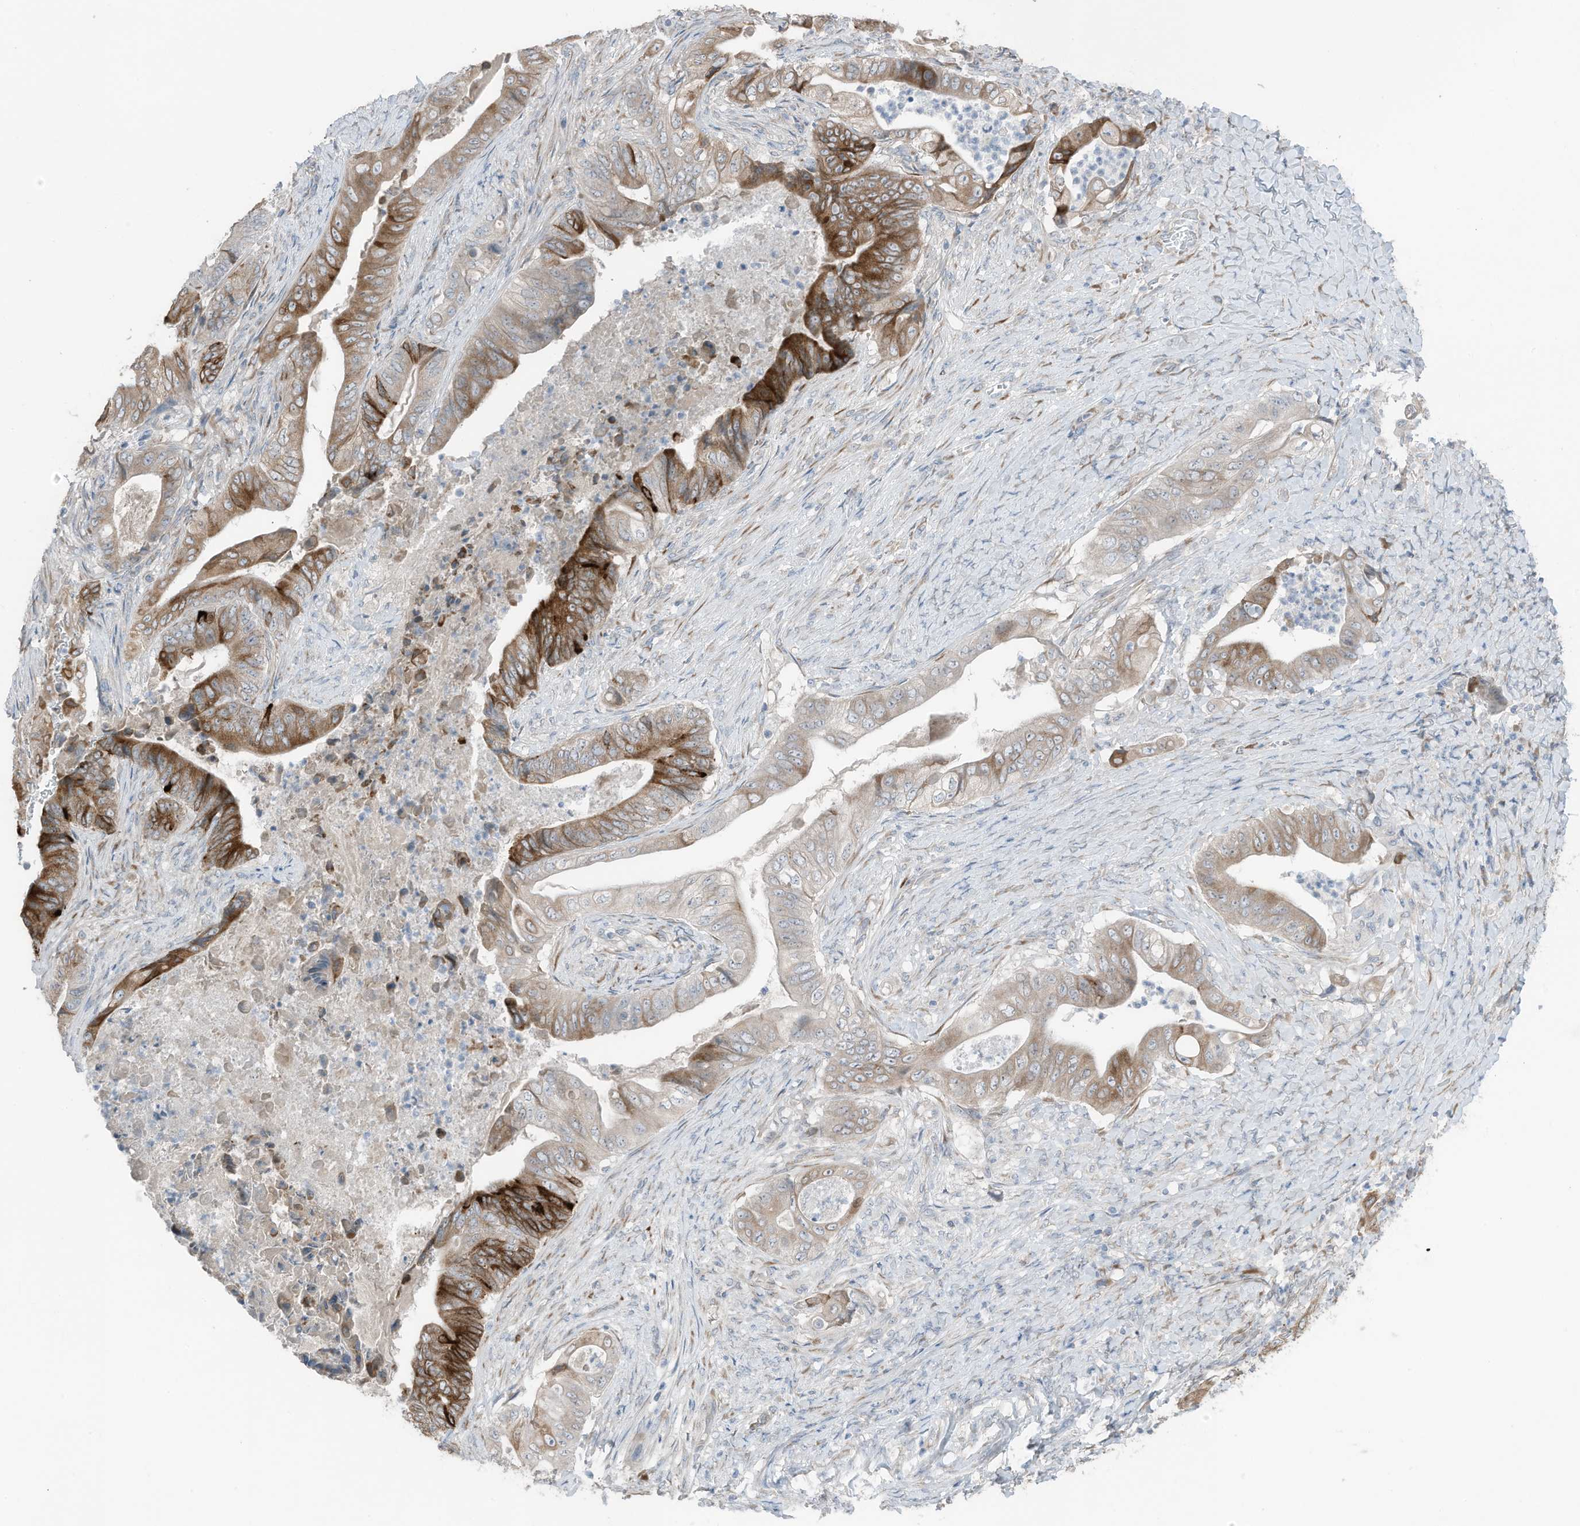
{"staining": {"intensity": "strong", "quantity": "25%-75%", "location": "cytoplasmic/membranous"}, "tissue": "stomach cancer", "cell_type": "Tumor cells", "image_type": "cancer", "snomed": [{"axis": "morphology", "description": "Adenocarcinoma, NOS"}, {"axis": "topography", "description": "Stomach"}], "caption": "This is an image of immunohistochemistry (IHC) staining of stomach cancer (adenocarcinoma), which shows strong positivity in the cytoplasmic/membranous of tumor cells.", "gene": "ARHGEF33", "patient": {"sex": "female", "age": 73}}